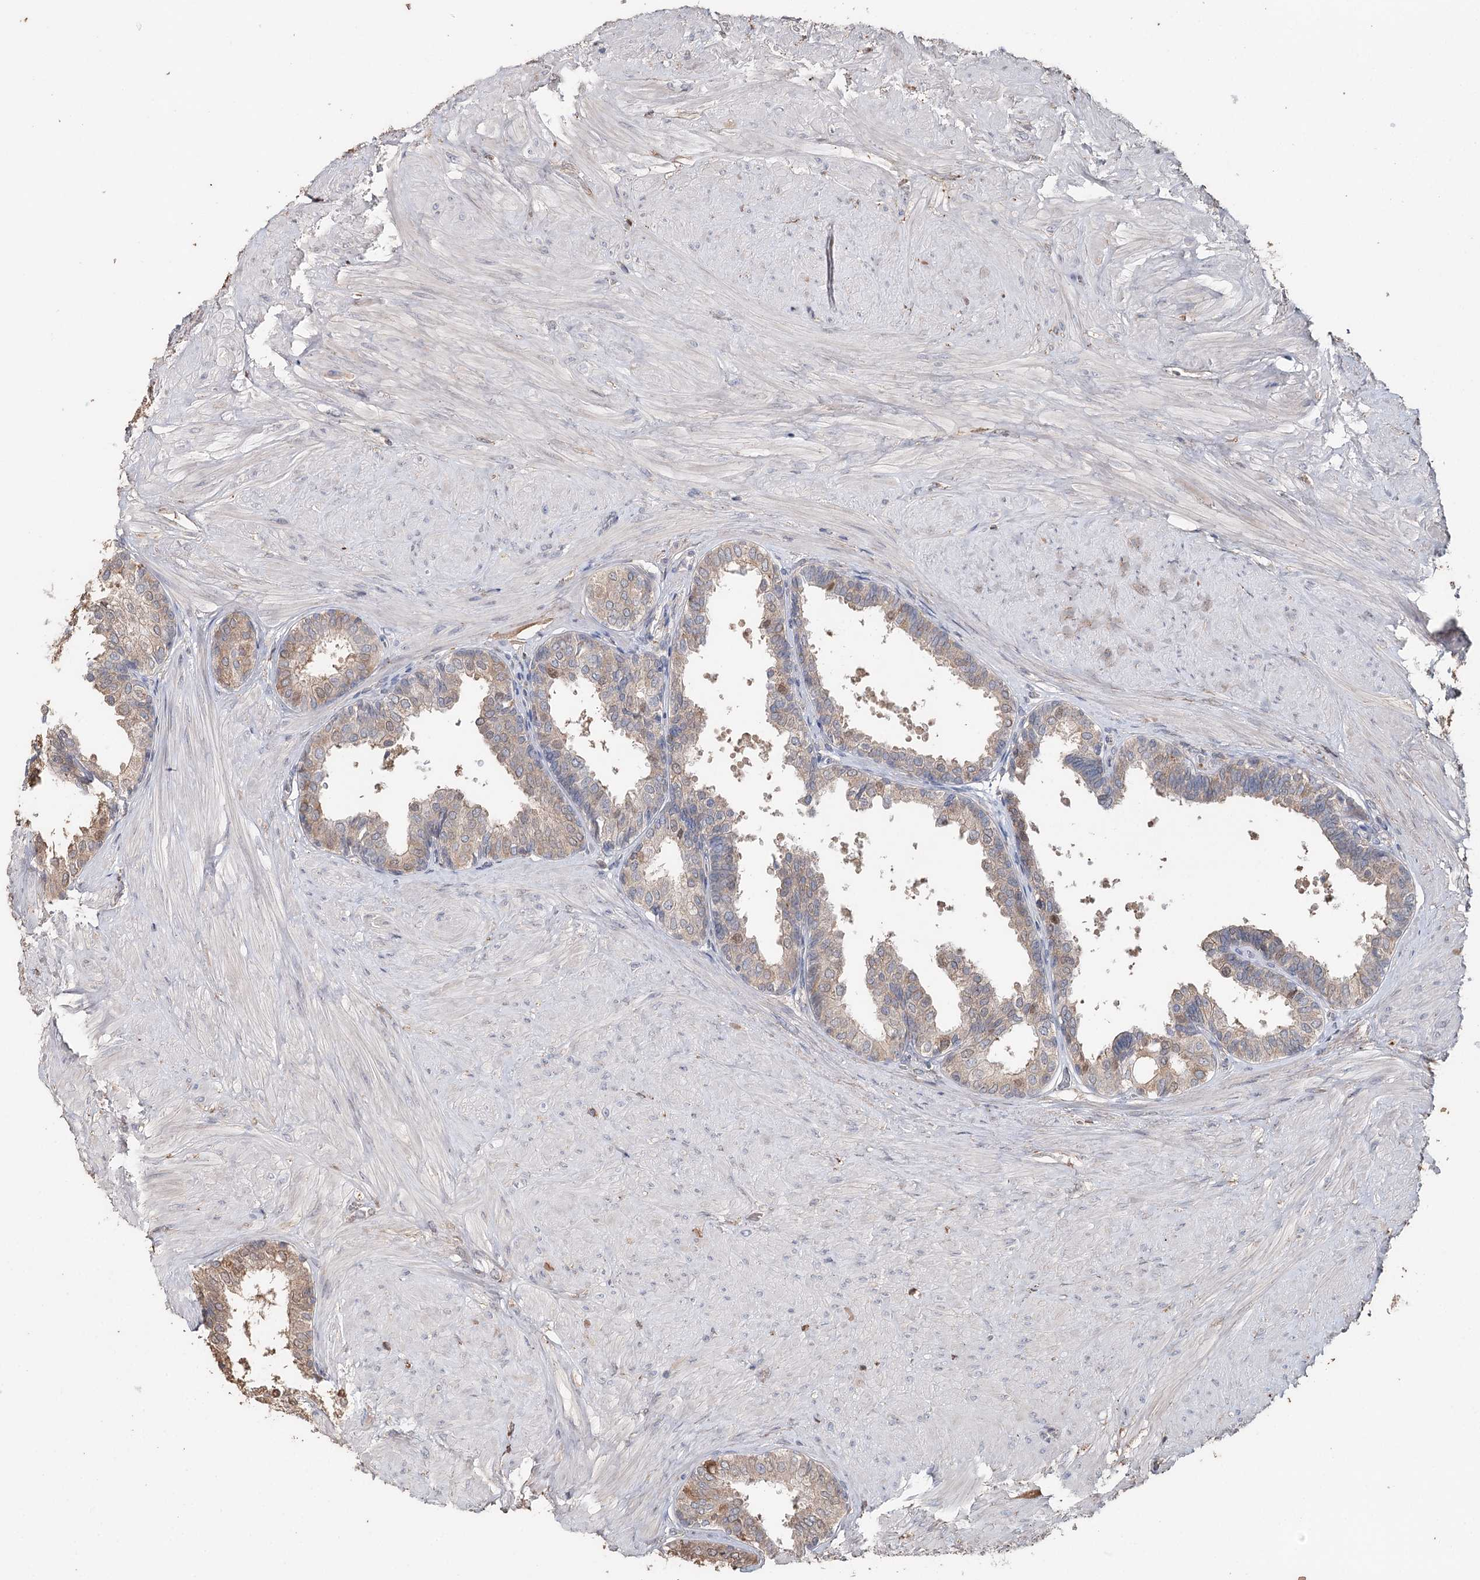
{"staining": {"intensity": "moderate", "quantity": ">75%", "location": "cytoplasmic/membranous"}, "tissue": "prostate", "cell_type": "Glandular cells", "image_type": "normal", "snomed": [{"axis": "morphology", "description": "Normal tissue, NOS"}, {"axis": "topography", "description": "Prostate"}], "caption": "The photomicrograph displays a brown stain indicating the presence of a protein in the cytoplasmic/membranous of glandular cells in prostate.", "gene": "SYVN1", "patient": {"sex": "male", "age": 48}}